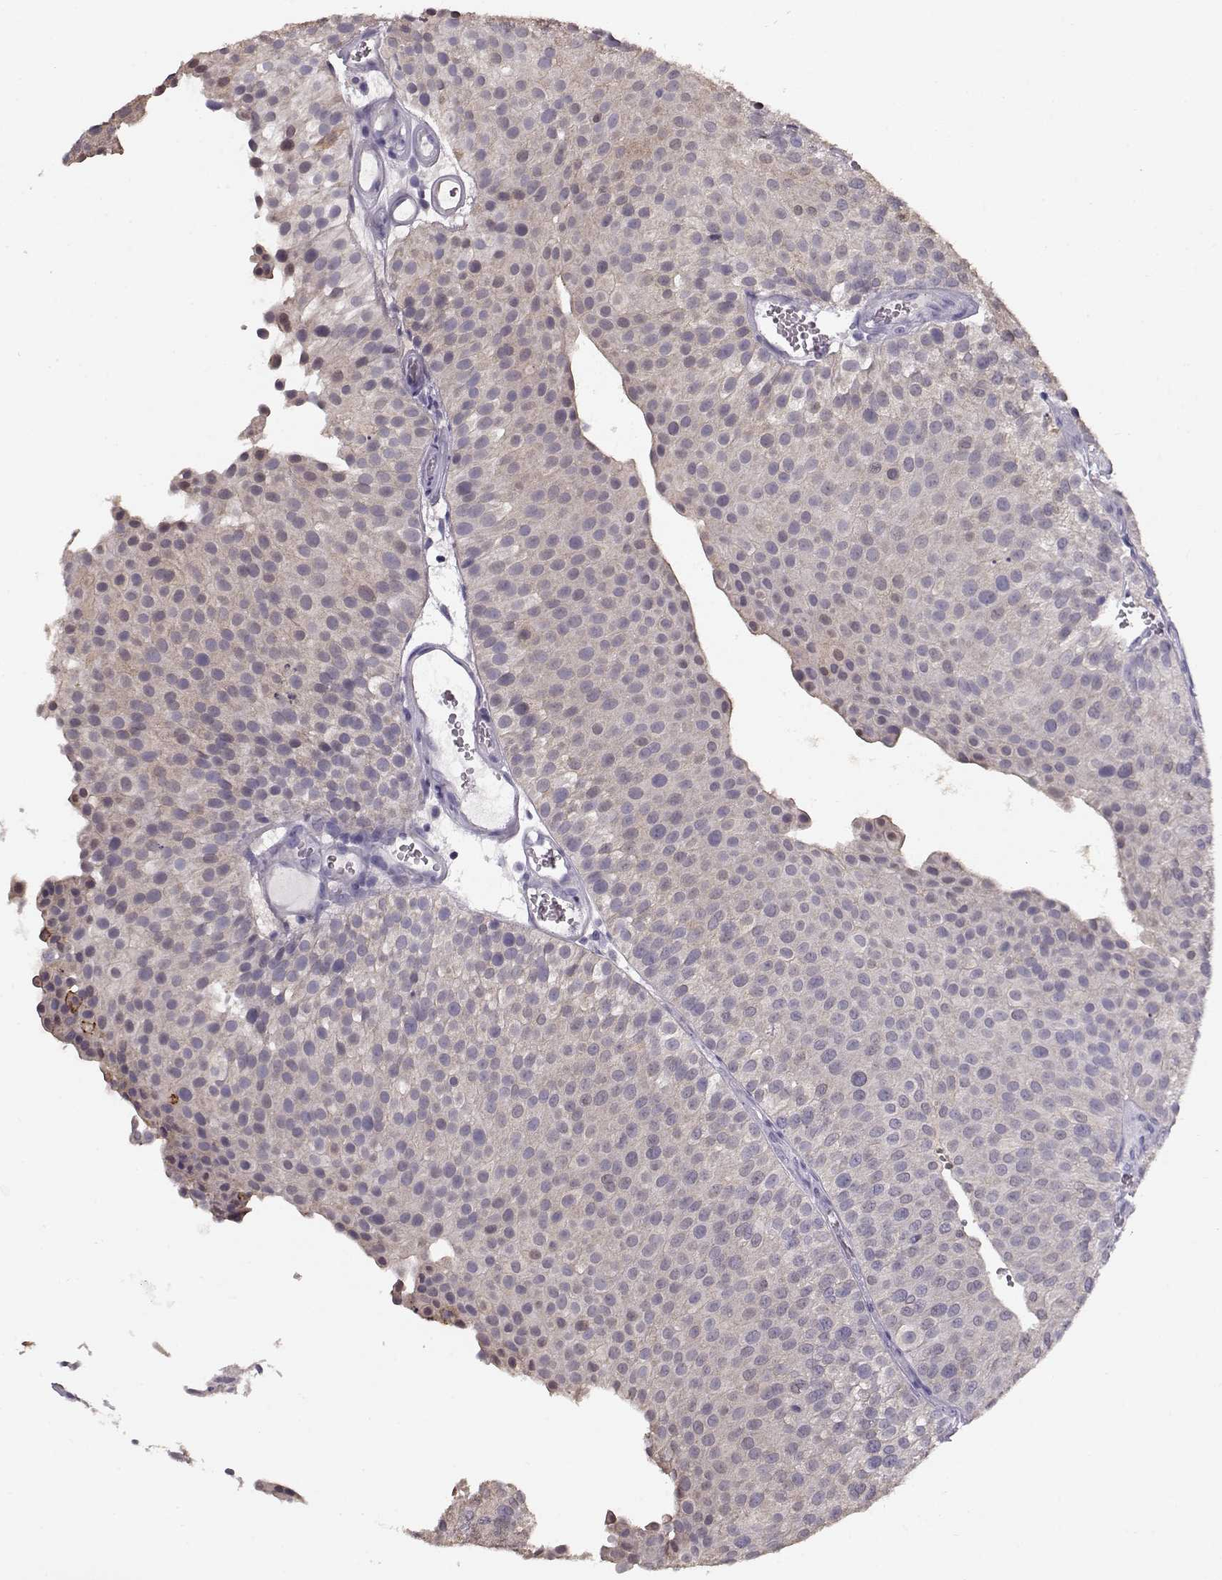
{"staining": {"intensity": "negative", "quantity": "none", "location": "none"}, "tissue": "urothelial cancer", "cell_type": "Tumor cells", "image_type": "cancer", "snomed": [{"axis": "morphology", "description": "Urothelial carcinoma, Low grade"}, {"axis": "topography", "description": "Urinary bladder"}], "caption": "IHC histopathology image of urothelial cancer stained for a protein (brown), which displays no positivity in tumor cells.", "gene": "GRK1", "patient": {"sex": "female", "age": 87}}